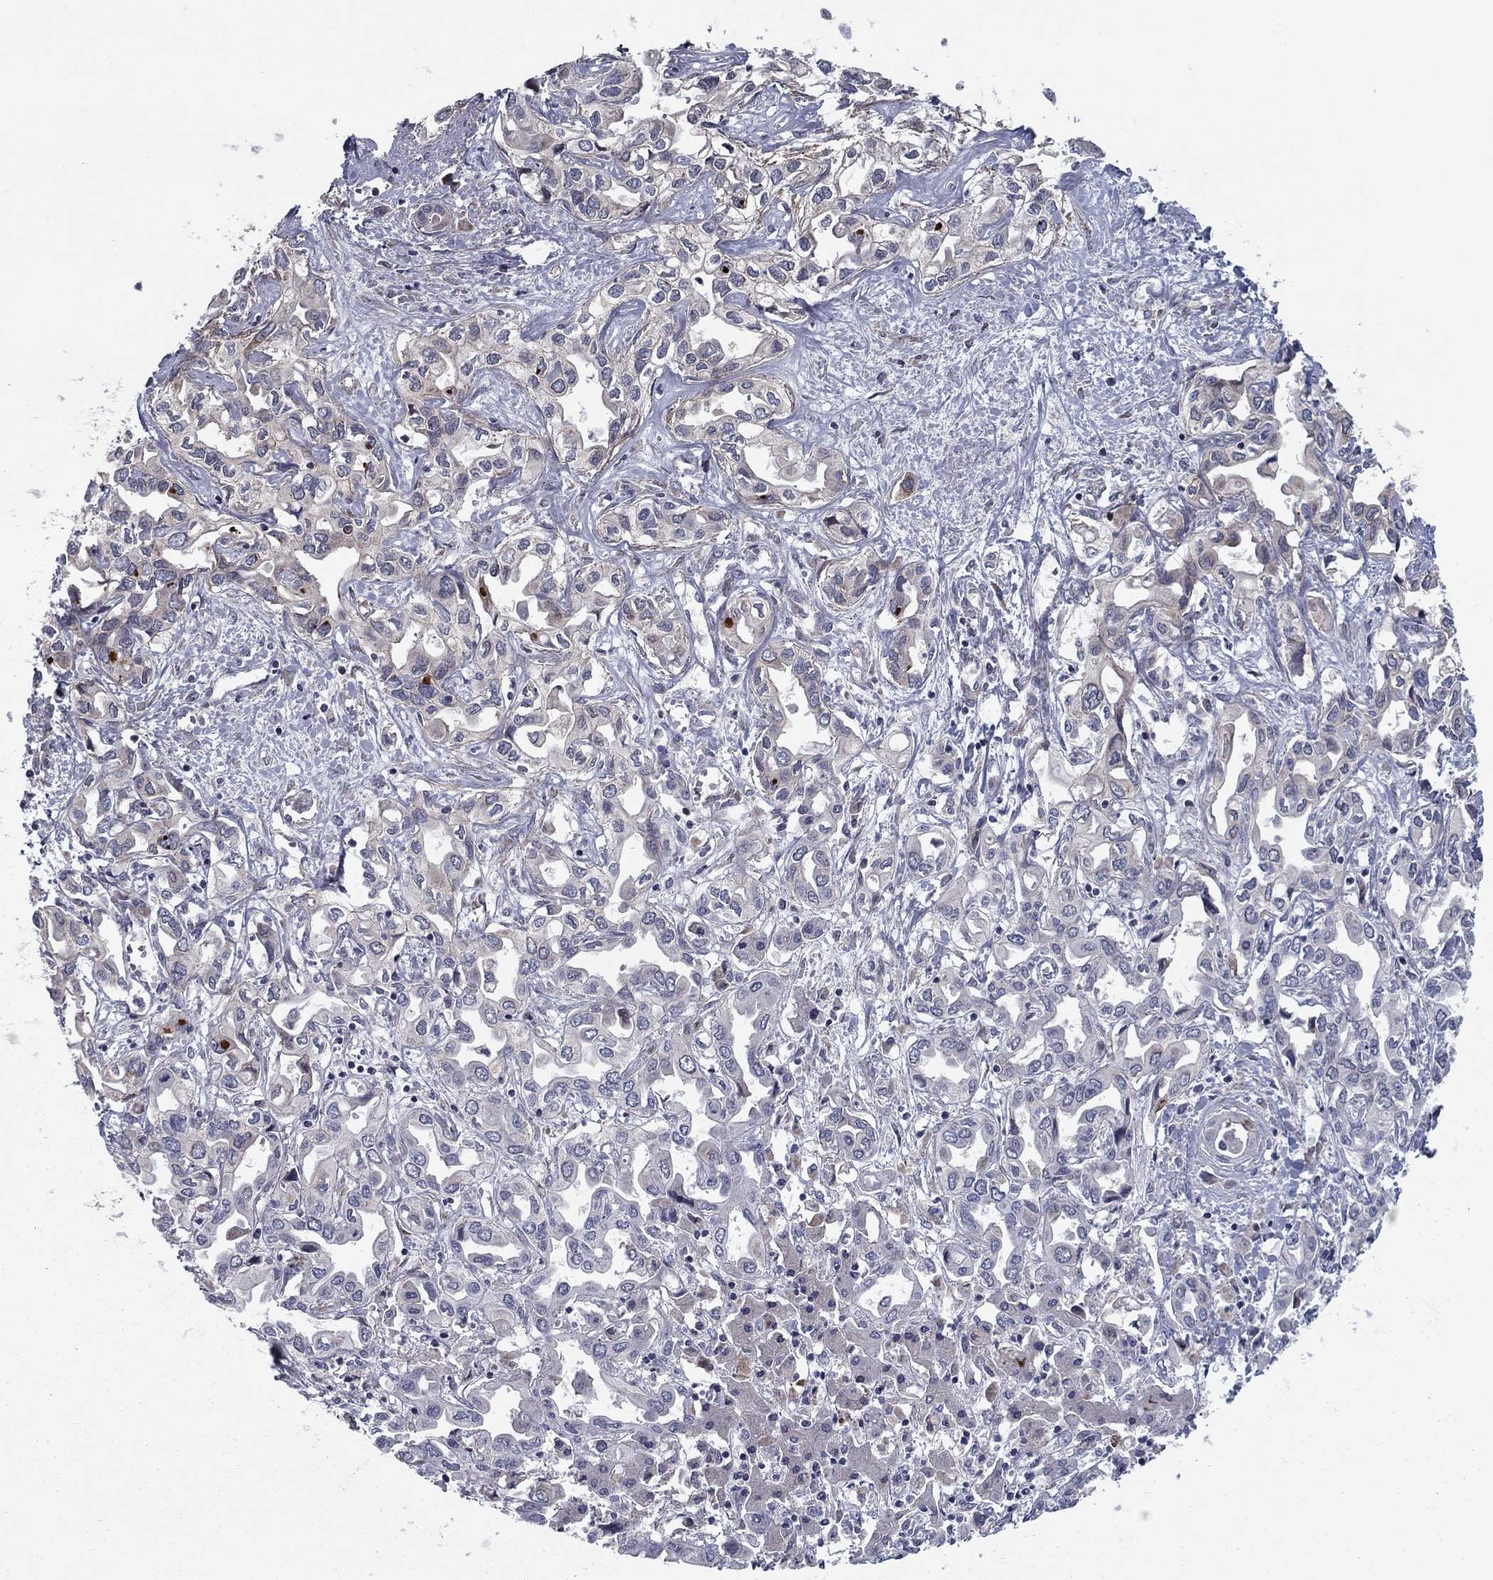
{"staining": {"intensity": "negative", "quantity": "none", "location": "none"}, "tissue": "liver cancer", "cell_type": "Tumor cells", "image_type": "cancer", "snomed": [{"axis": "morphology", "description": "Cholangiocarcinoma"}, {"axis": "topography", "description": "Liver"}], "caption": "IHC photomicrograph of human liver cancer stained for a protein (brown), which exhibits no staining in tumor cells.", "gene": "CLSTN1", "patient": {"sex": "female", "age": 64}}